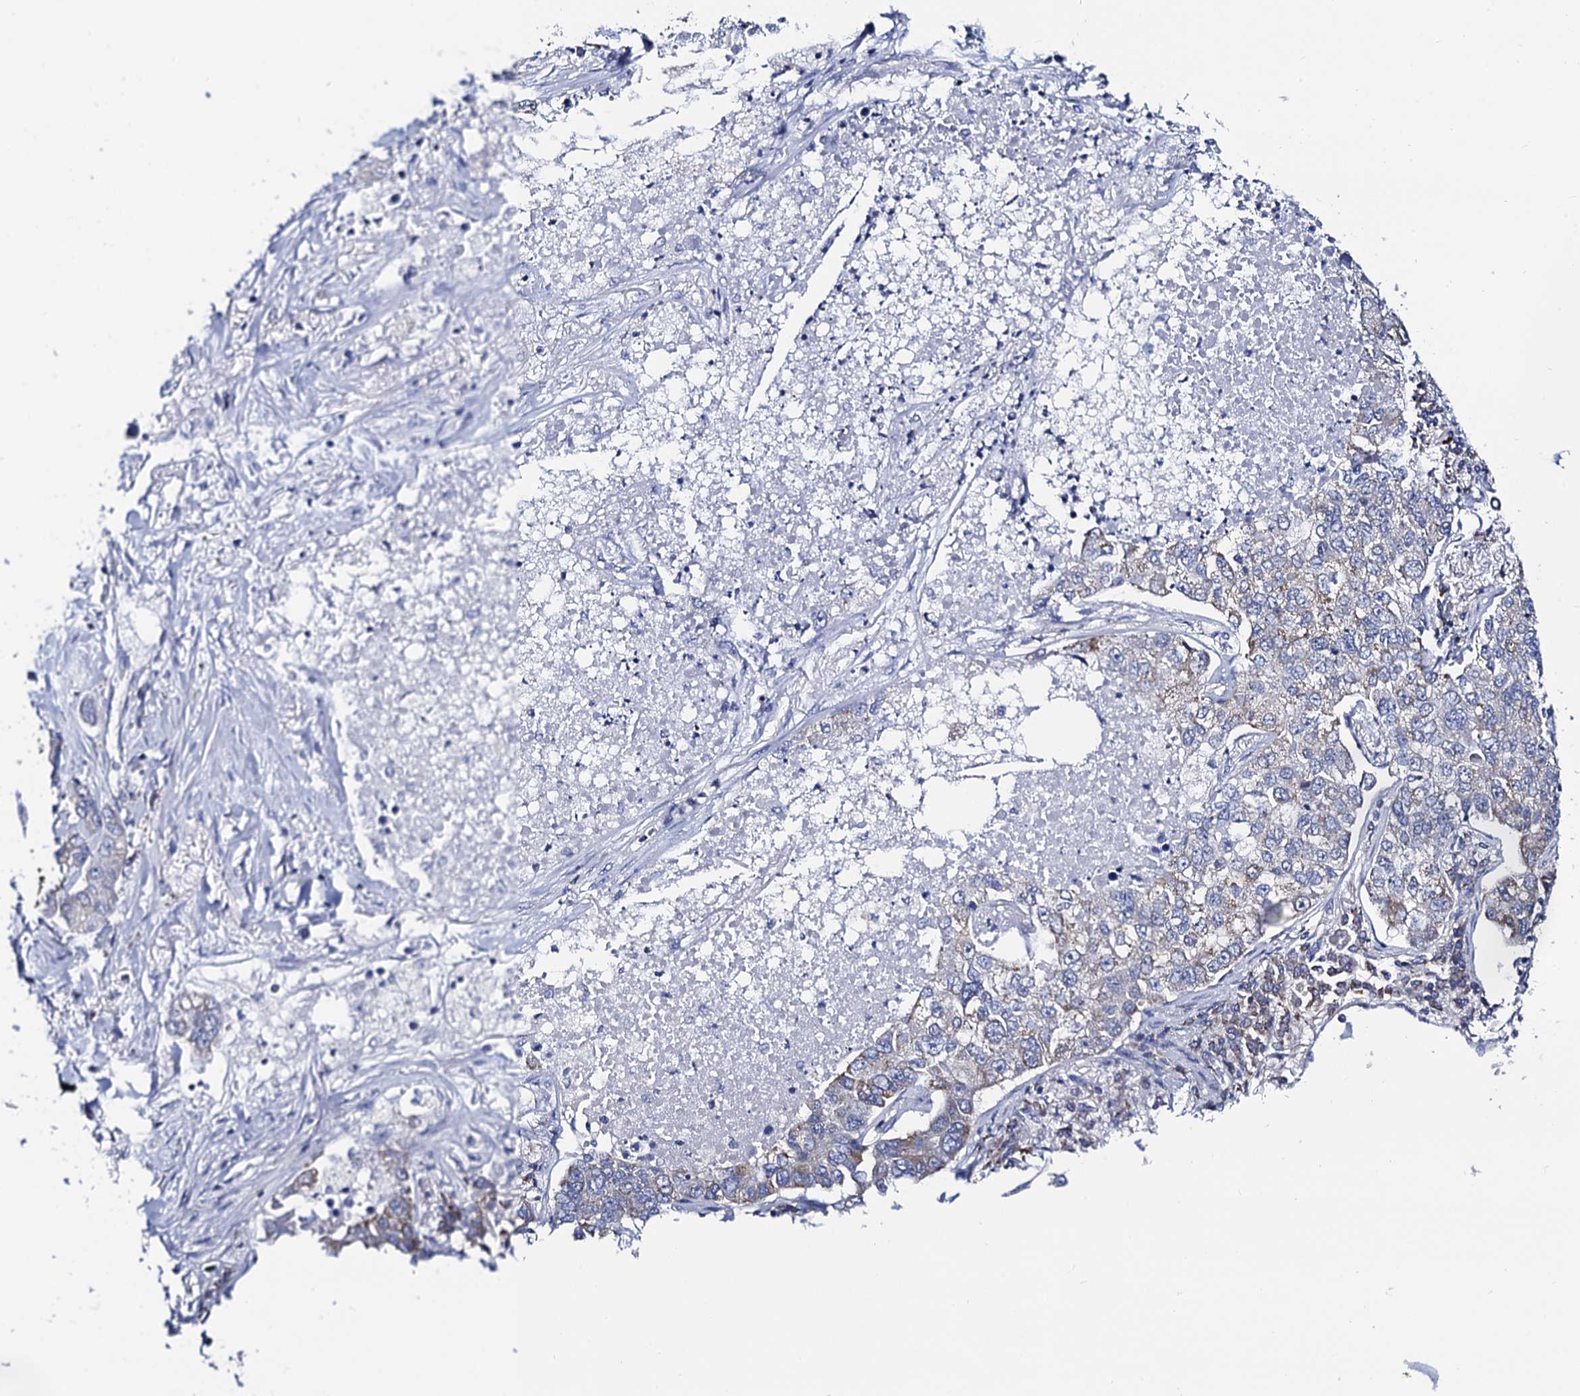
{"staining": {"intensity": "weak", "quantity": "<25%", "location": "cytoplasmic/membranous"}, "tissue": "lung cancer", "cell_type": "Tumor cells", "image_type": "cancer", "snomed": [{"axis": "morphology", "description": "Adenocarcinoma, NOS"}, {"axis": "topography", "description": "Lung"}], "caption": "Protein analysis of lung cancer (adenocarcinoma) demonstrates no significant positivity in tumor cells.", "gene": "ACADSB", "patient": {"sex": "male", "age": 49}}